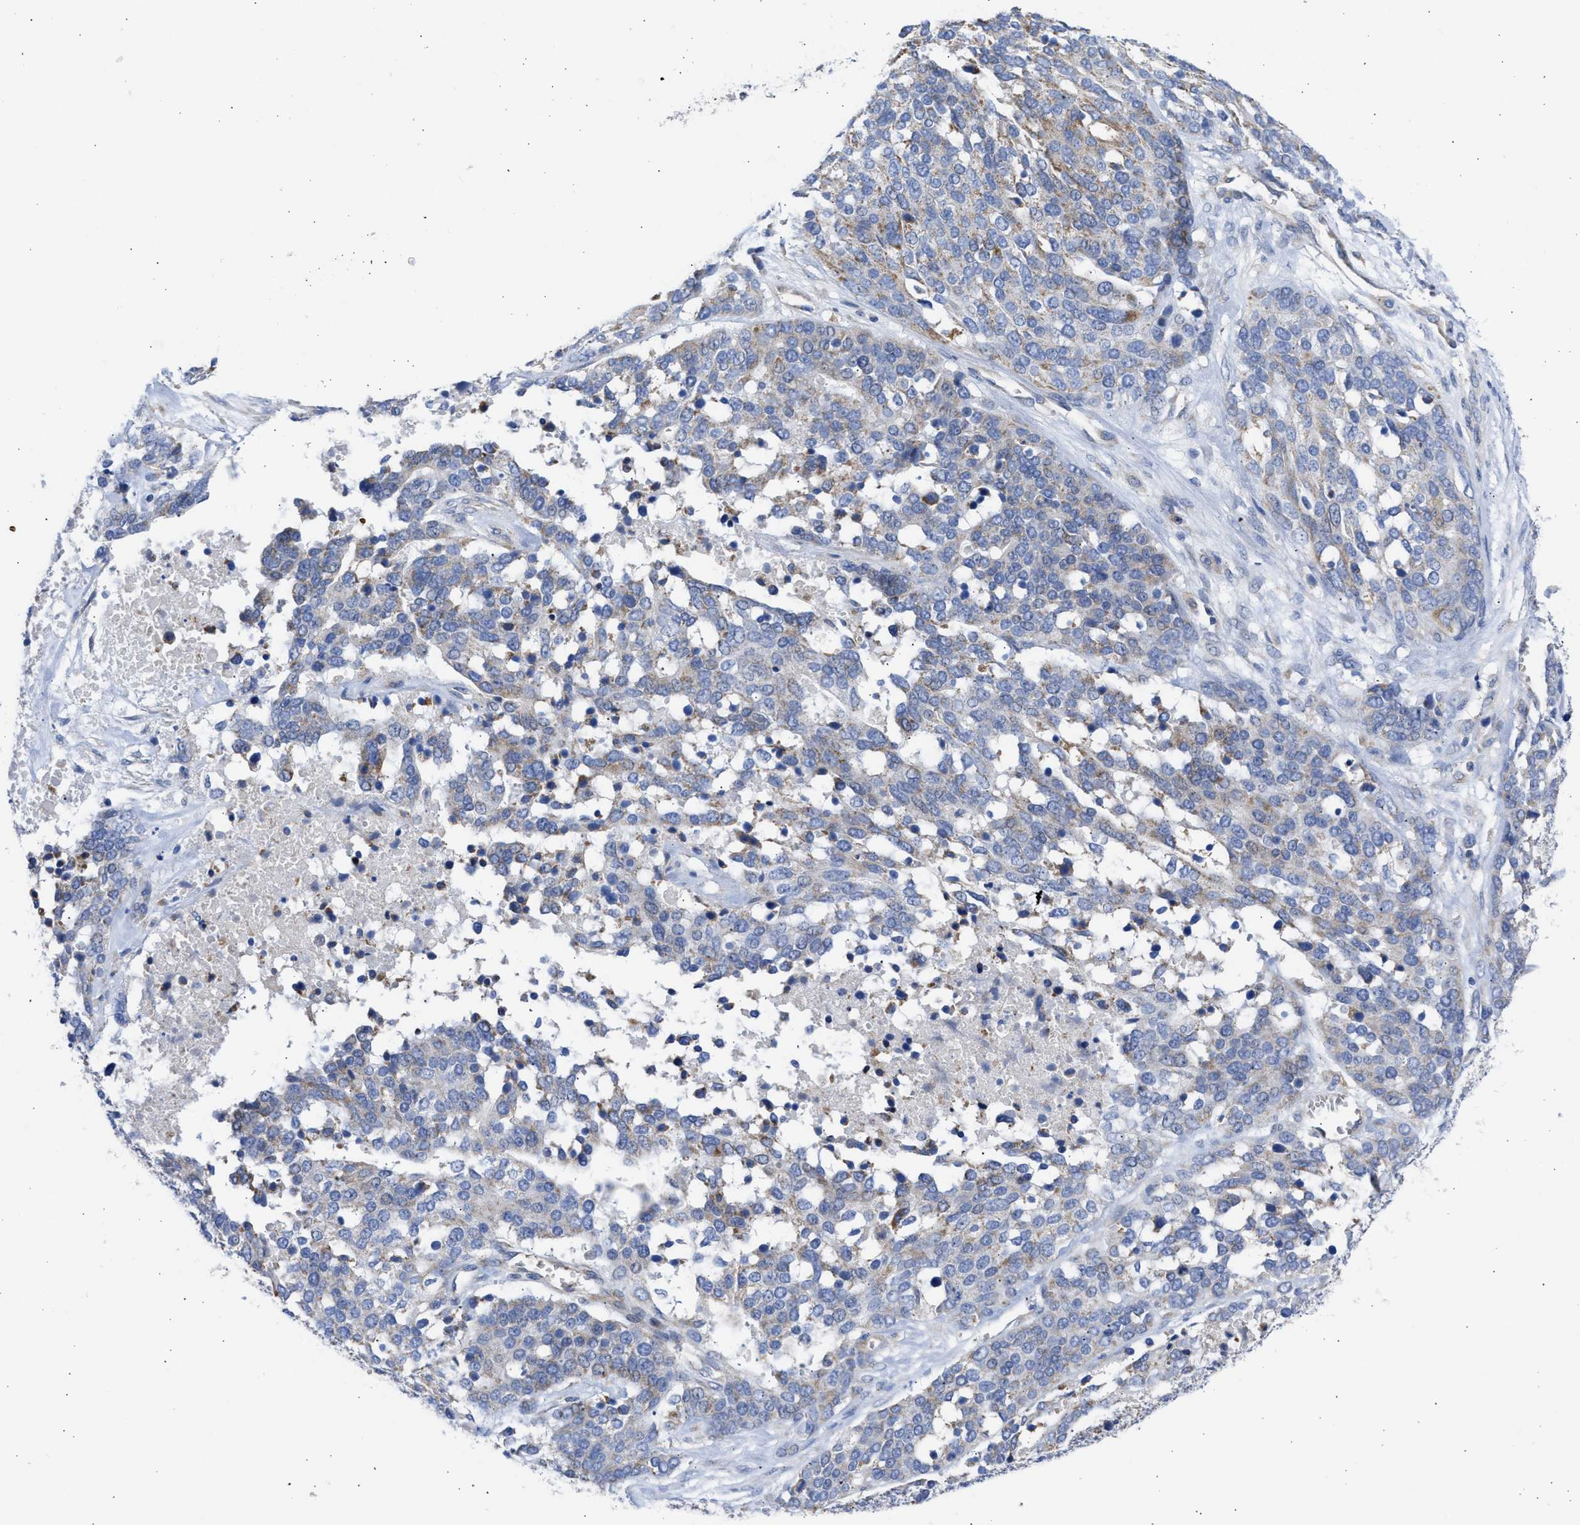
{"staining": {"intensity": "weak", "quantity": "25%-75%", "location": "cytoplasmic/membranous"}, "tissue": "ovarian cancer", "cell_type": "Tumor cells", "image_type": "cancer", "snomed": [{"axis": "morphology", "description": "Cystadenocarcinoma, serous, NOS"}, {"axis": "topography", "description": "Ovary"}], "caption": "This histopathology image displays immunohistochemistry (IHC) staining of ovarian cancer, with low weak cytoplasmic/membranous staining in about 25%-75% of tumor cells.", "gene": "BTG3", "patient": {"sex": "female", "age": 44}}